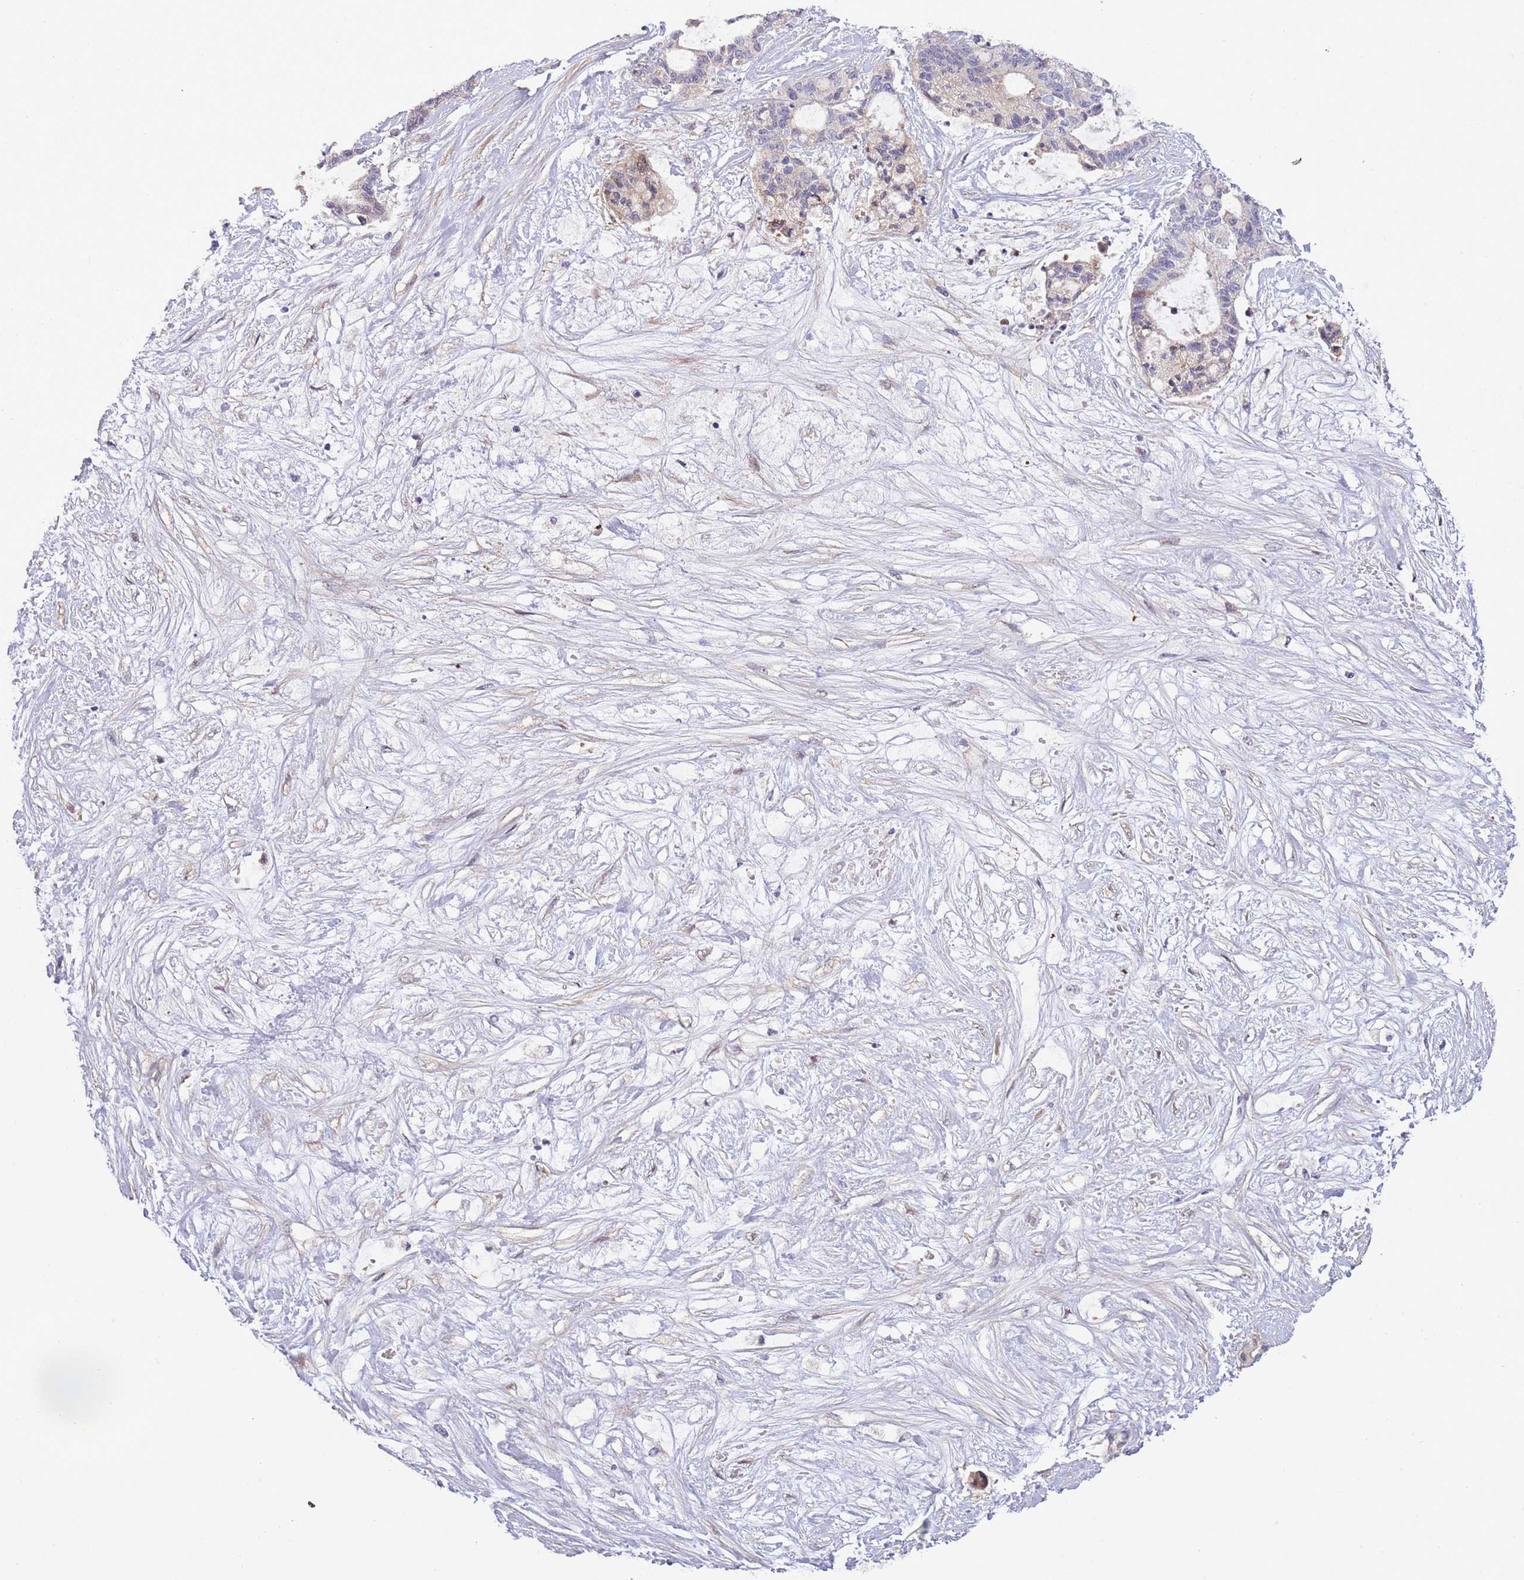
{"staining": {"intensity": "negative", "quantity": "none", "location": "none"}, "tissue": "liver cancer", "cell_type": "Tumor cells", "image_type": "cancer", "snomed": [{"axis": "morphology", "description": "Normal tissue, NOS"}, {"axis": "morphology", "description": "Cholangiocarcinoma"}, {"axis": "topography", "description": "Liver"}, {"axis": "topography", "description": "Peripheral nerve tissue"}], "caption": "Immunohistochemistry micrograph of neoplastic tissue: liver cancer stained with DAB exhibits no significant protein staining in tumor cells.", "gene": "LIPJ", "patient": {"sex": "female", "age": 73}}